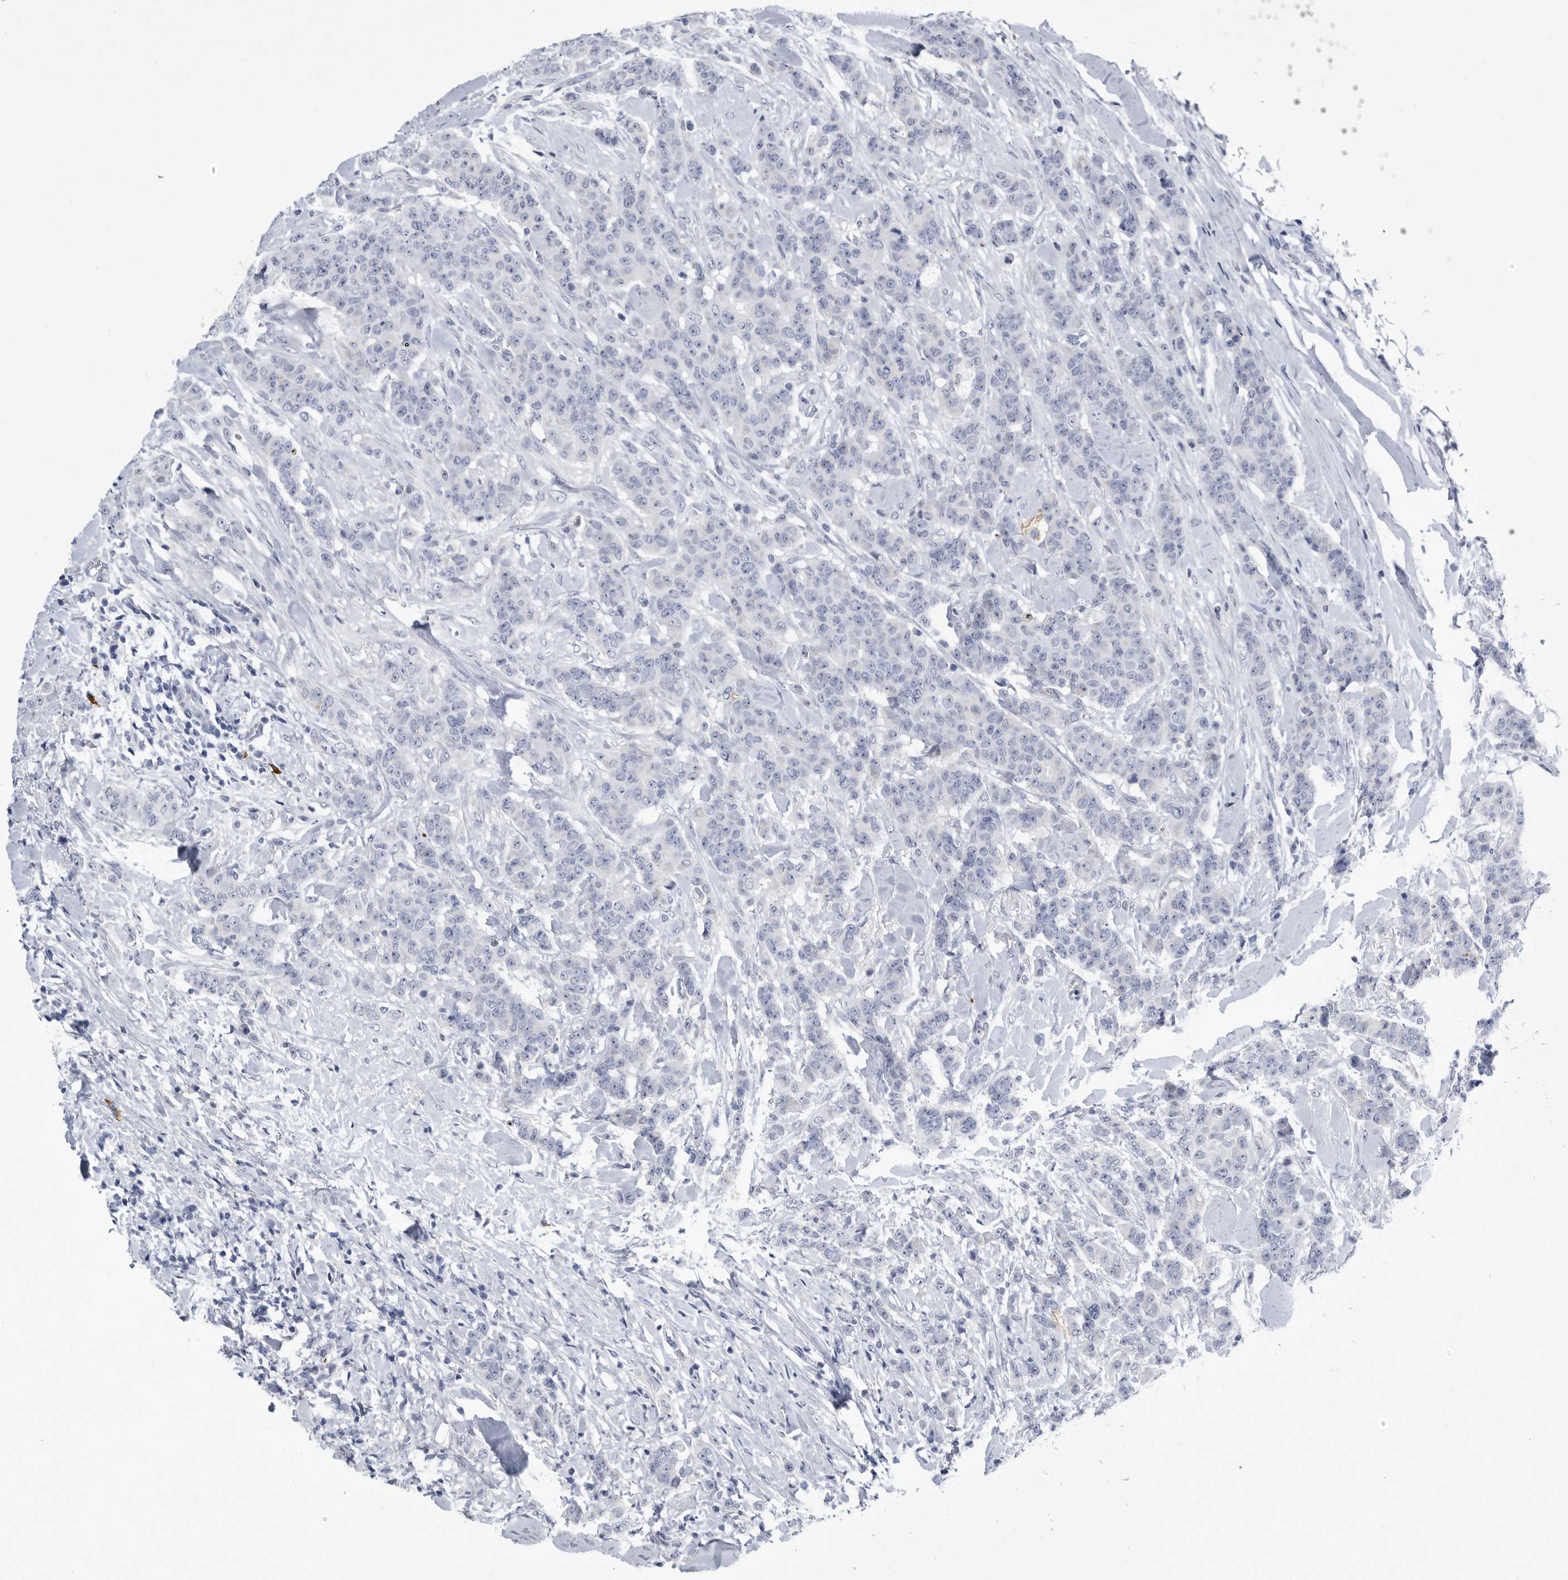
{"staining": {"intensity": "negative", "quantity": "none", "location": "none"}, "tissue": "breast cancer", "cell_type": "Tumor cells", "image_type": "cancer", "snomed": [{"axis": "morphology", "description": "Duct carcinoma"}, {"axis": "topography", "description": "Breast"}], "caption": "High power microscopy micrograph of an IHC image of breast cancer (infiltrating ductal carcinoma), revealing no significant positivity in tumor cells.", "gene": "BTBD6", "patient": {"sex": "female", "age": 40}}